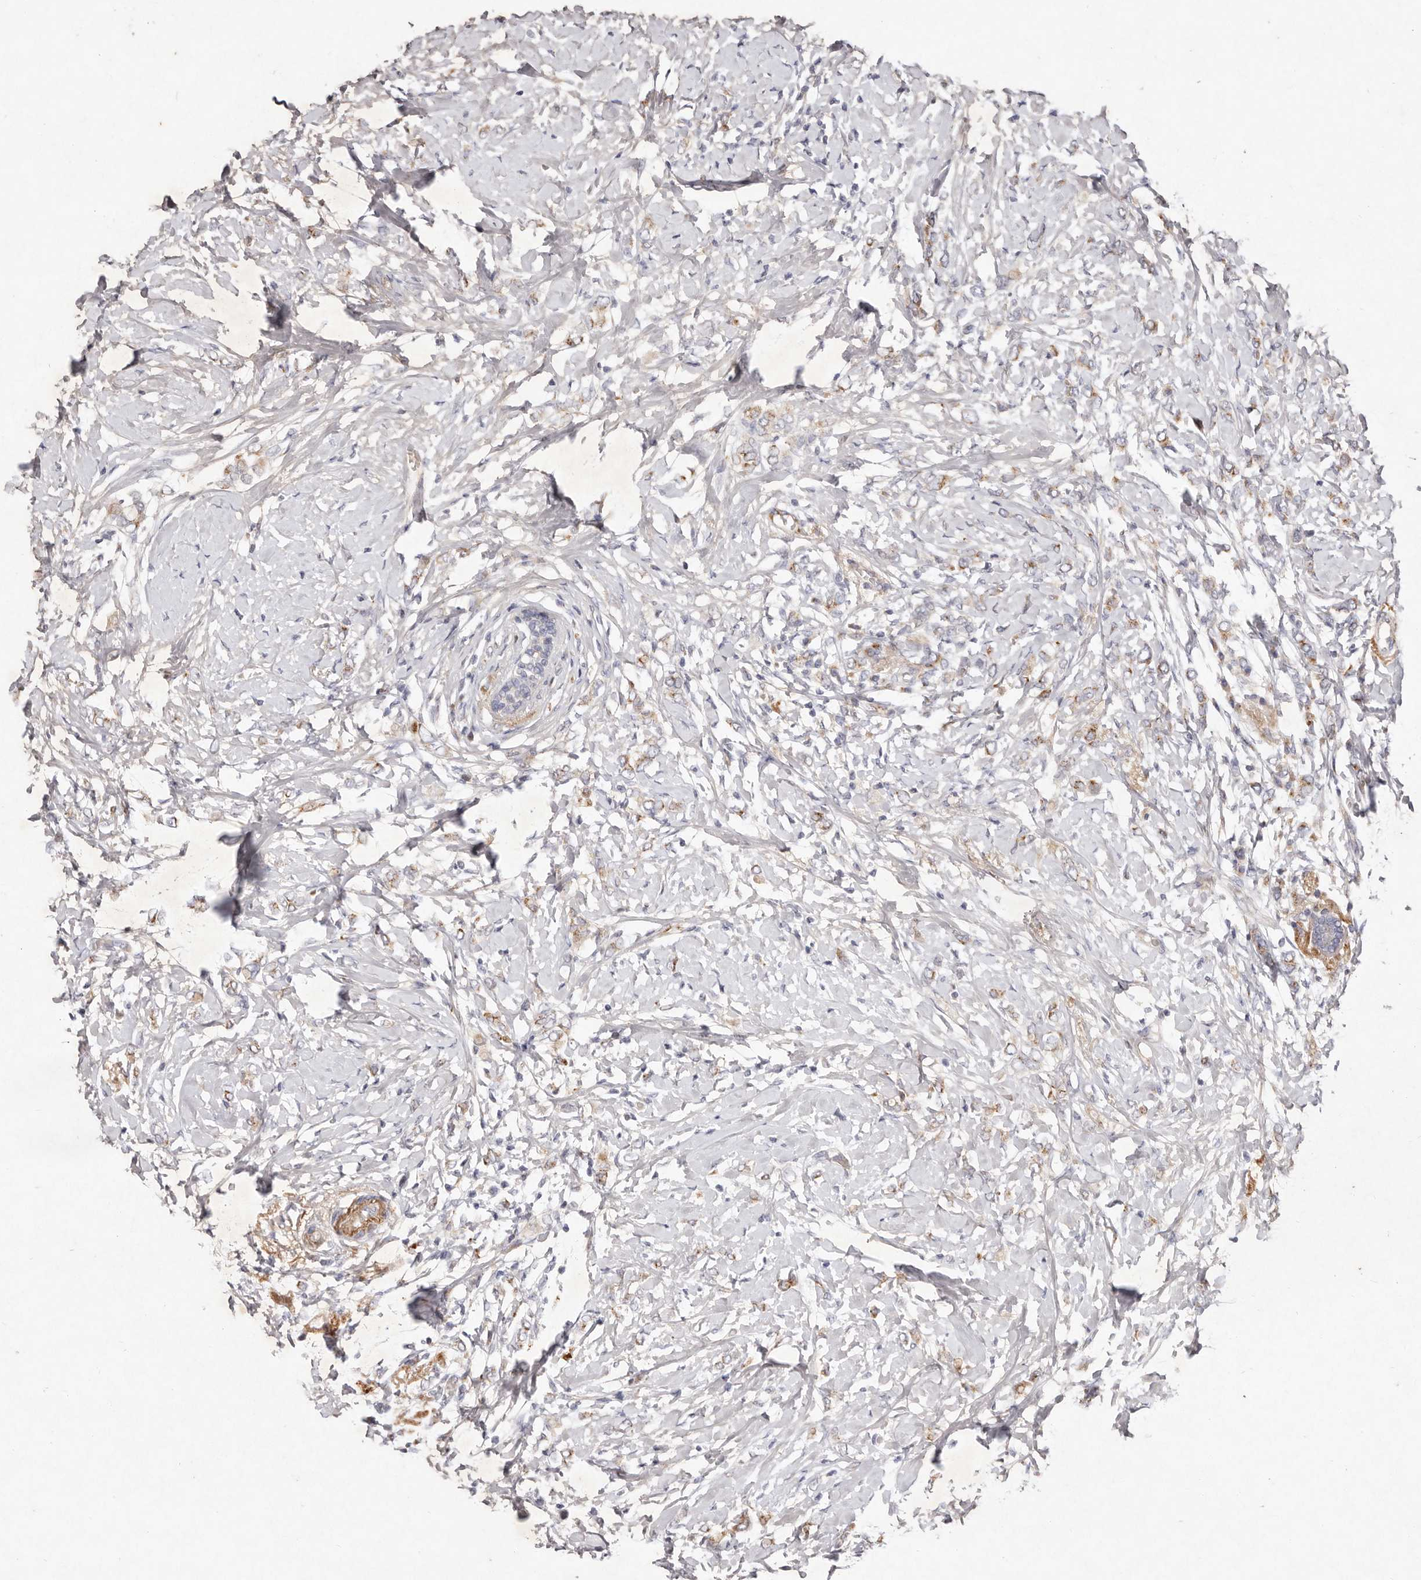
{"staining": {"intensity": "moderate", "quantity": "25%-75%", "location": "cytoplasmic/membranous"}, "tissue": "breast cancer", "cell_type": "Tumor cells", "image_type": "cancer", "snomed": [{"axis": "morphology", "description": "Normal tissue, NOS"}, {"axis": "morphology", "description": "Lobular carcinoma"}, {"axis": "topography", "description": "Breast"}], "caption": "This histopathology image exhibits immunohistochemistry staining of human lobular carcinoma (breast), with medium moderate cytoplasmic/membranous expression in approximately 25%-75% of tumor cells.", "gene": "USP24", "patient": {"sex": "female", "age": 47}}